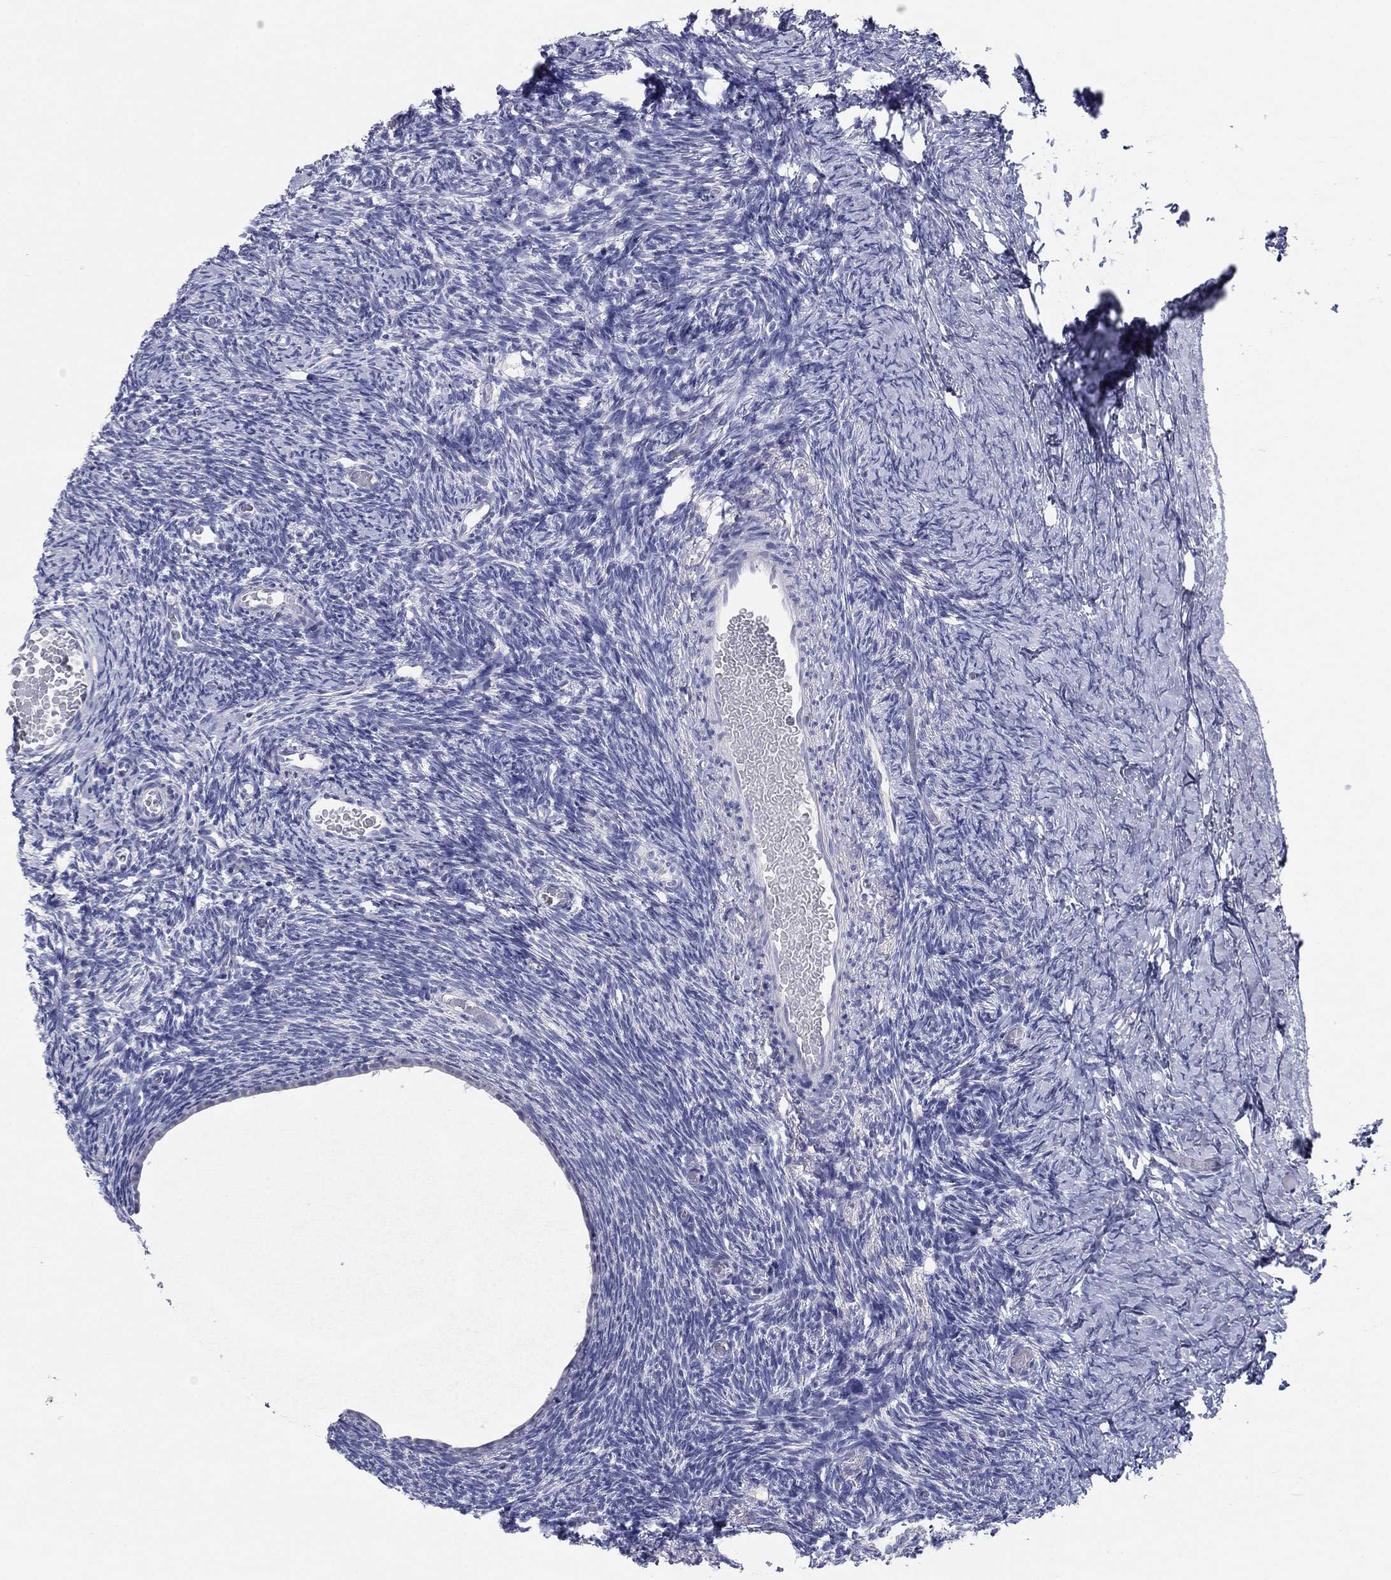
{"staining": {"intensity": "moderate", "quantity": ">75%", "location": "cytoplasmic/membranous"}, "tissue": "ovary", "cell_type": "Follicle cells", "image_type": "normal", "snomed": [{"axis": "morphology", "description": "Normal tissue, NOS"}, {"axis": "topography", "description": "Ovary"}], "caption": "Brown immunohistochemical staining in unremarkable ovary demonstrates moderate cytoplasmic/membranous staining in approximately >75% of follicle cells. Using DAB (brown) and hematoxylin (blue) stains, captured at high magnification using brightfield microscopy.", "gene": "PLS1", "patient": {"sex": "female", "age": 39}}